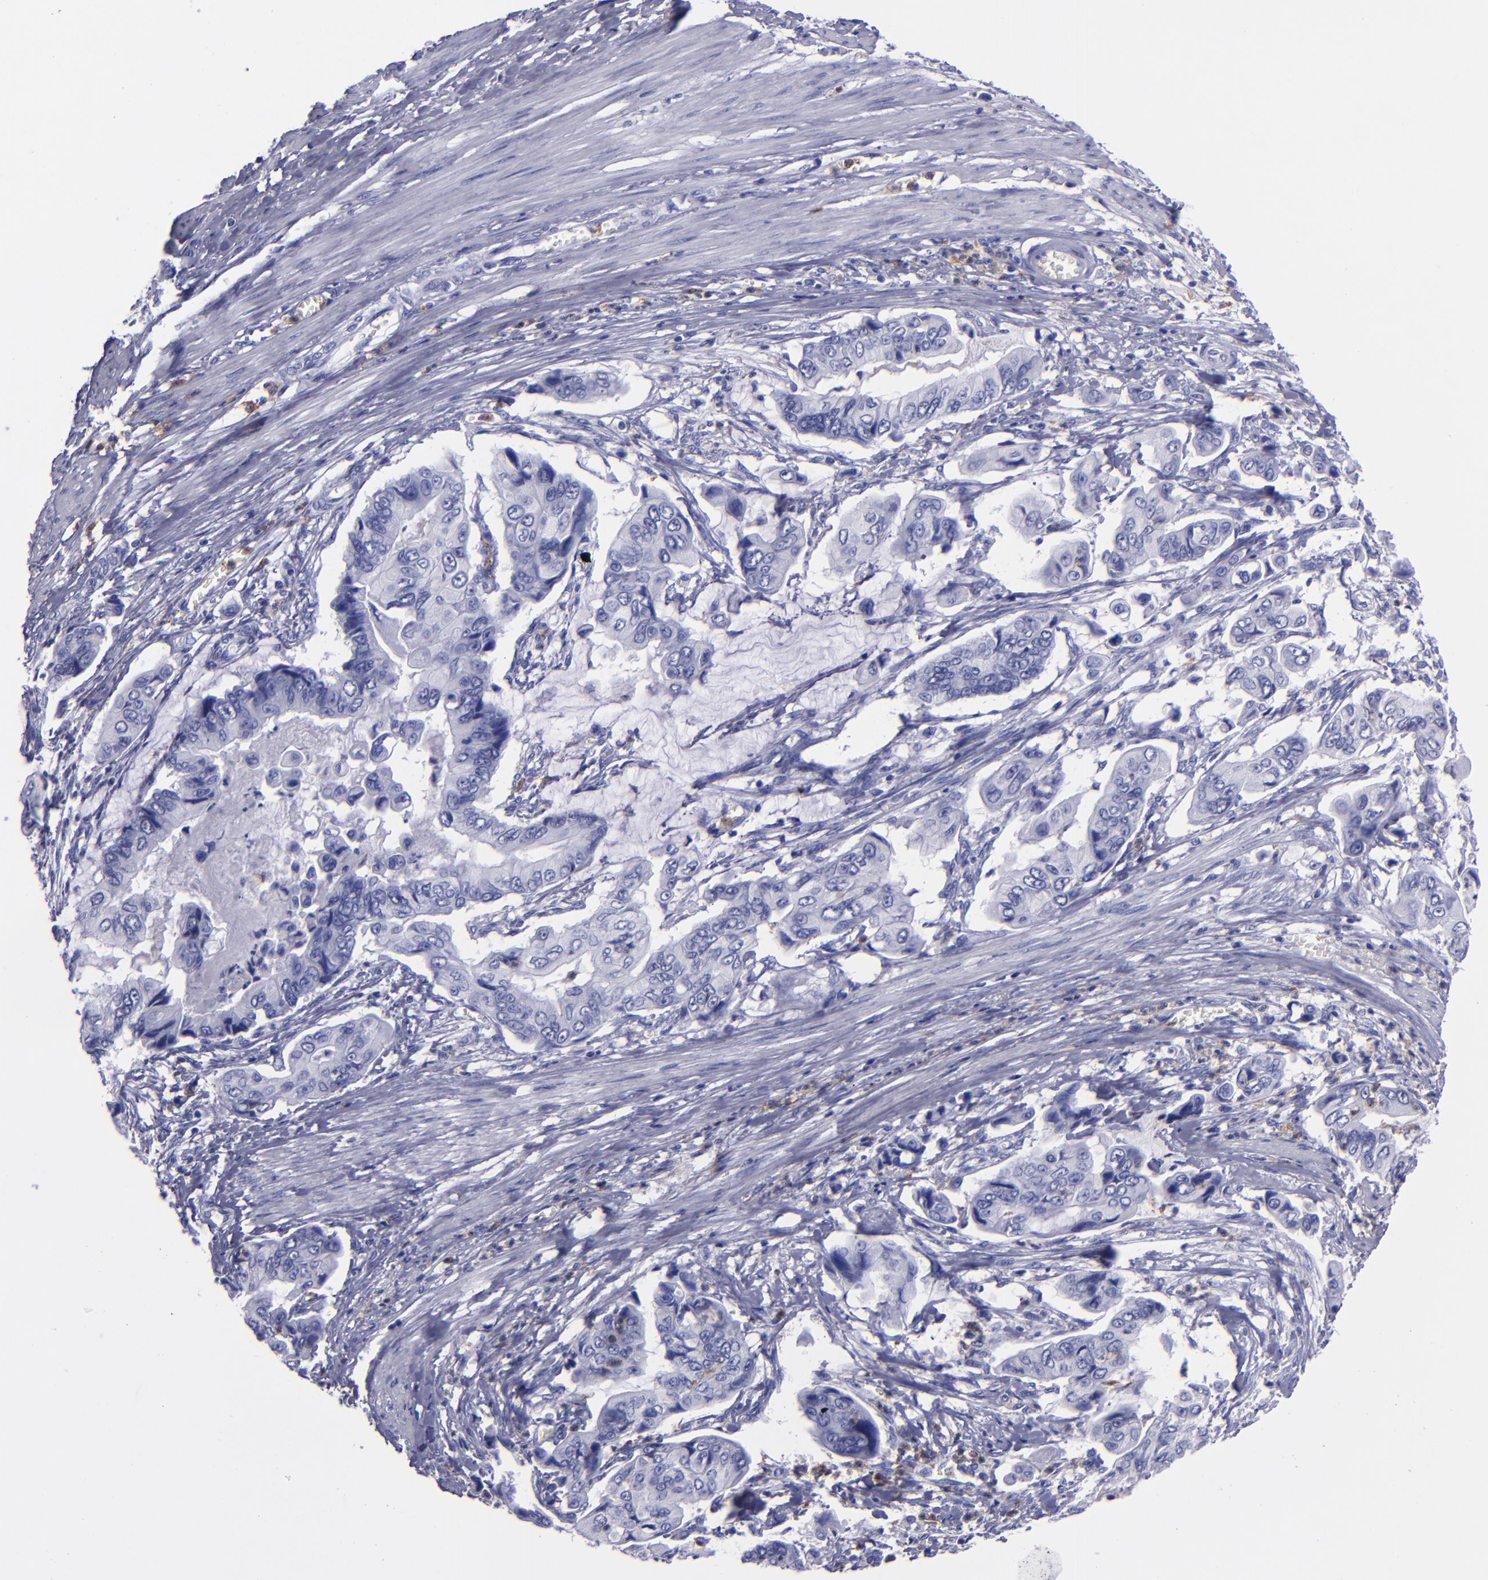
{"staining": {"intensity": "negative", "quantity": "none", "location": "none"}, "tissue": "stomach cancer", "cell_type": "Tumor cells", "image_type": "cancer", "snomed": [{"axis": "morphology", "description": "Adenocarcinoma, NOS"}, {"axis": "topography", "description": "Stomach, upper"}], "caption": "IHC of adenocarcinoma (stomach) displays no positivity in tumor cells.", "gene": "CR1", "patient": {"sex": "male", "age": 80}}